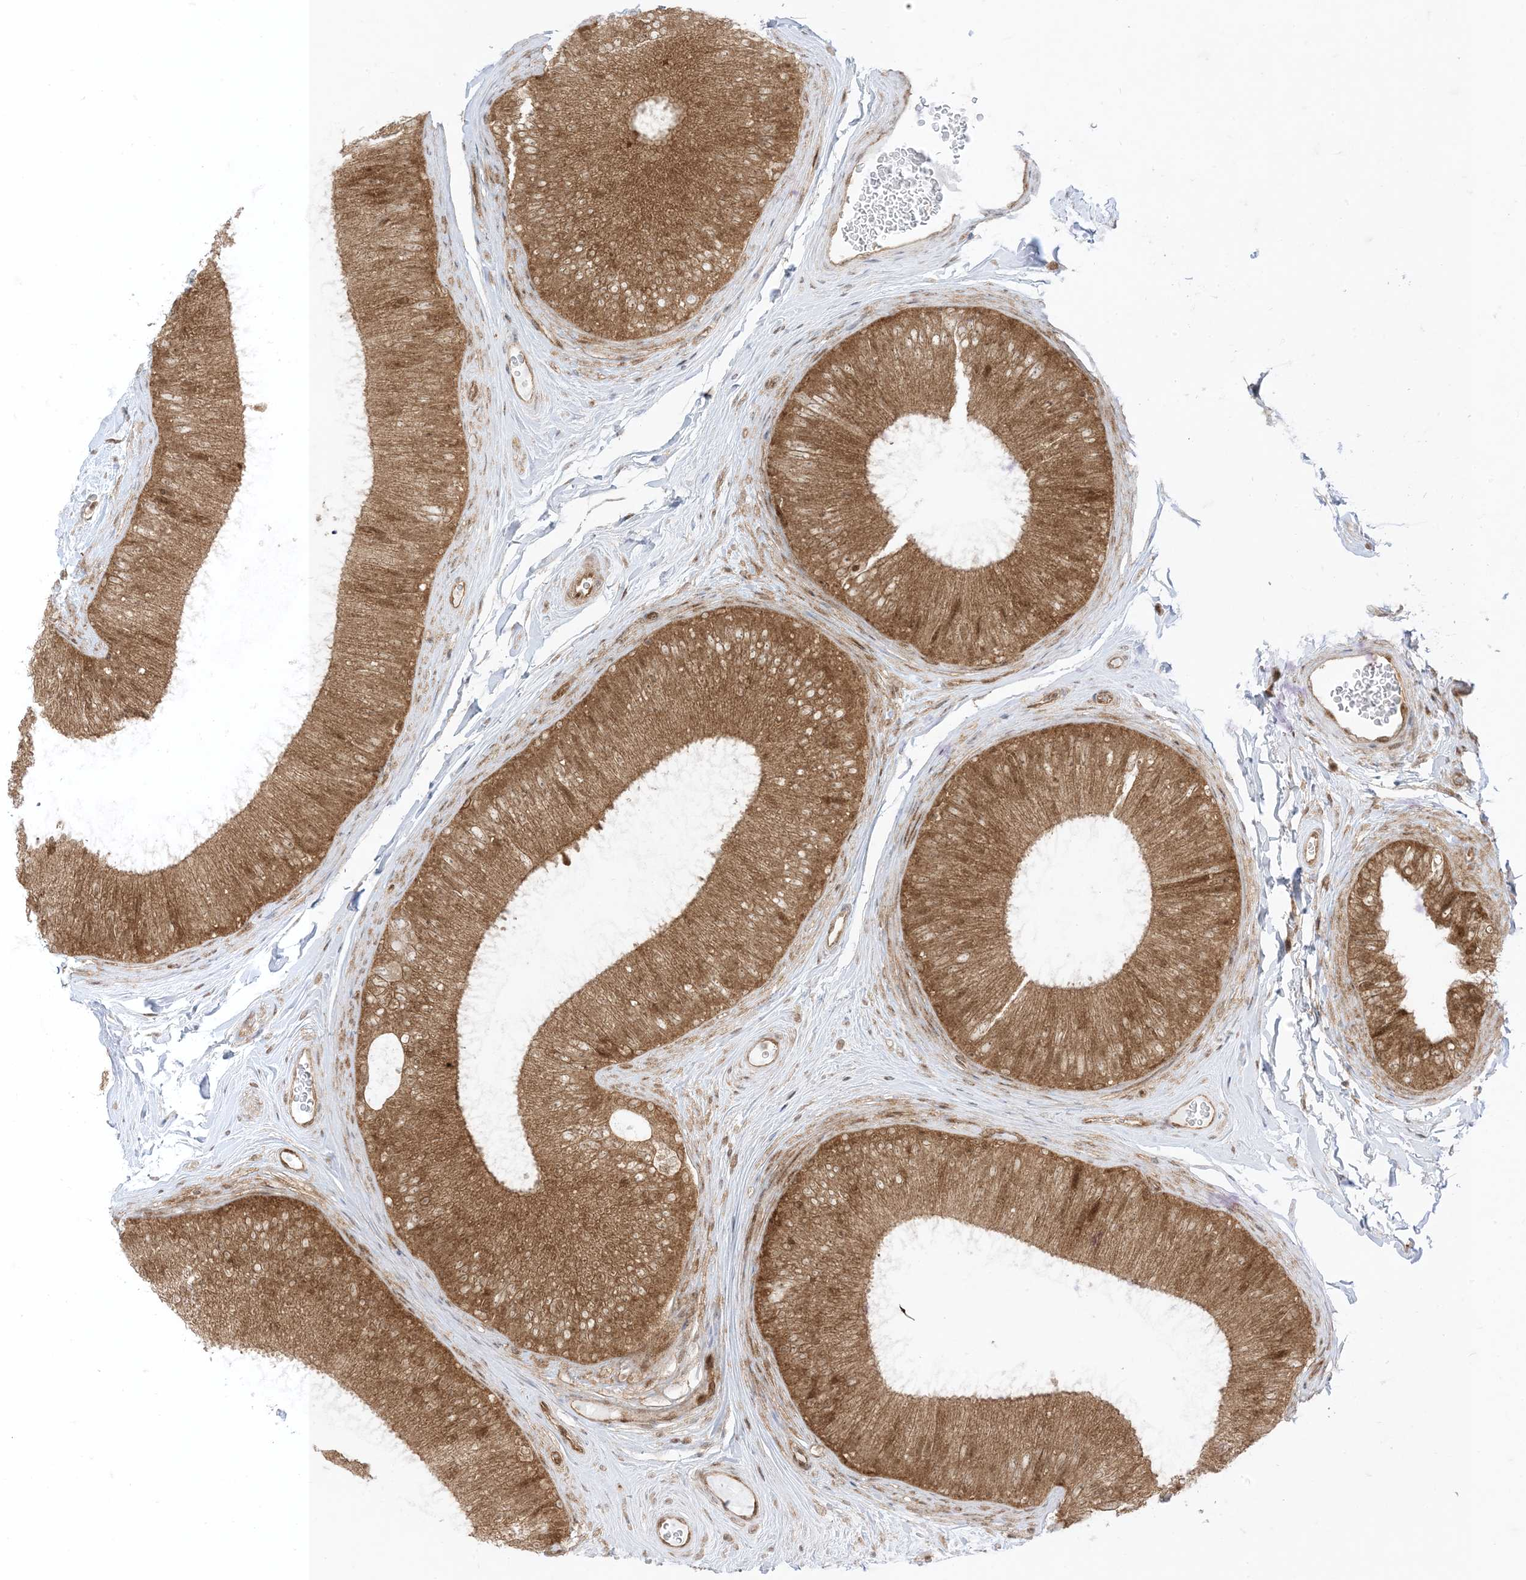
{"staining": {"intensity": "moderate", "quantity": ">75%", "location": "cytoplasmic/membranous,nuclear"}, "tissue": "epididymis", "cell_type": "Glandular cells", "image_type": "normal", "snomed": [{"axis": "morphology", "description": "Normal tissue, NOS"}, {"axis": "topography", "description": "Epididymis"}], "caption": "Protein expression analysis of benign human epididymis reveals moderate cytoplasmic/membranous,nuclear staining in about >75% of glandular cells. The staining is performed using DAB (3,3'-diaminobenzidine) brown chromogen to label protein expression. The nuclei are counter-stained blue using hematoxylin.", "gene": "PTPA", "patient": {"sex": "male", "age": 45}}